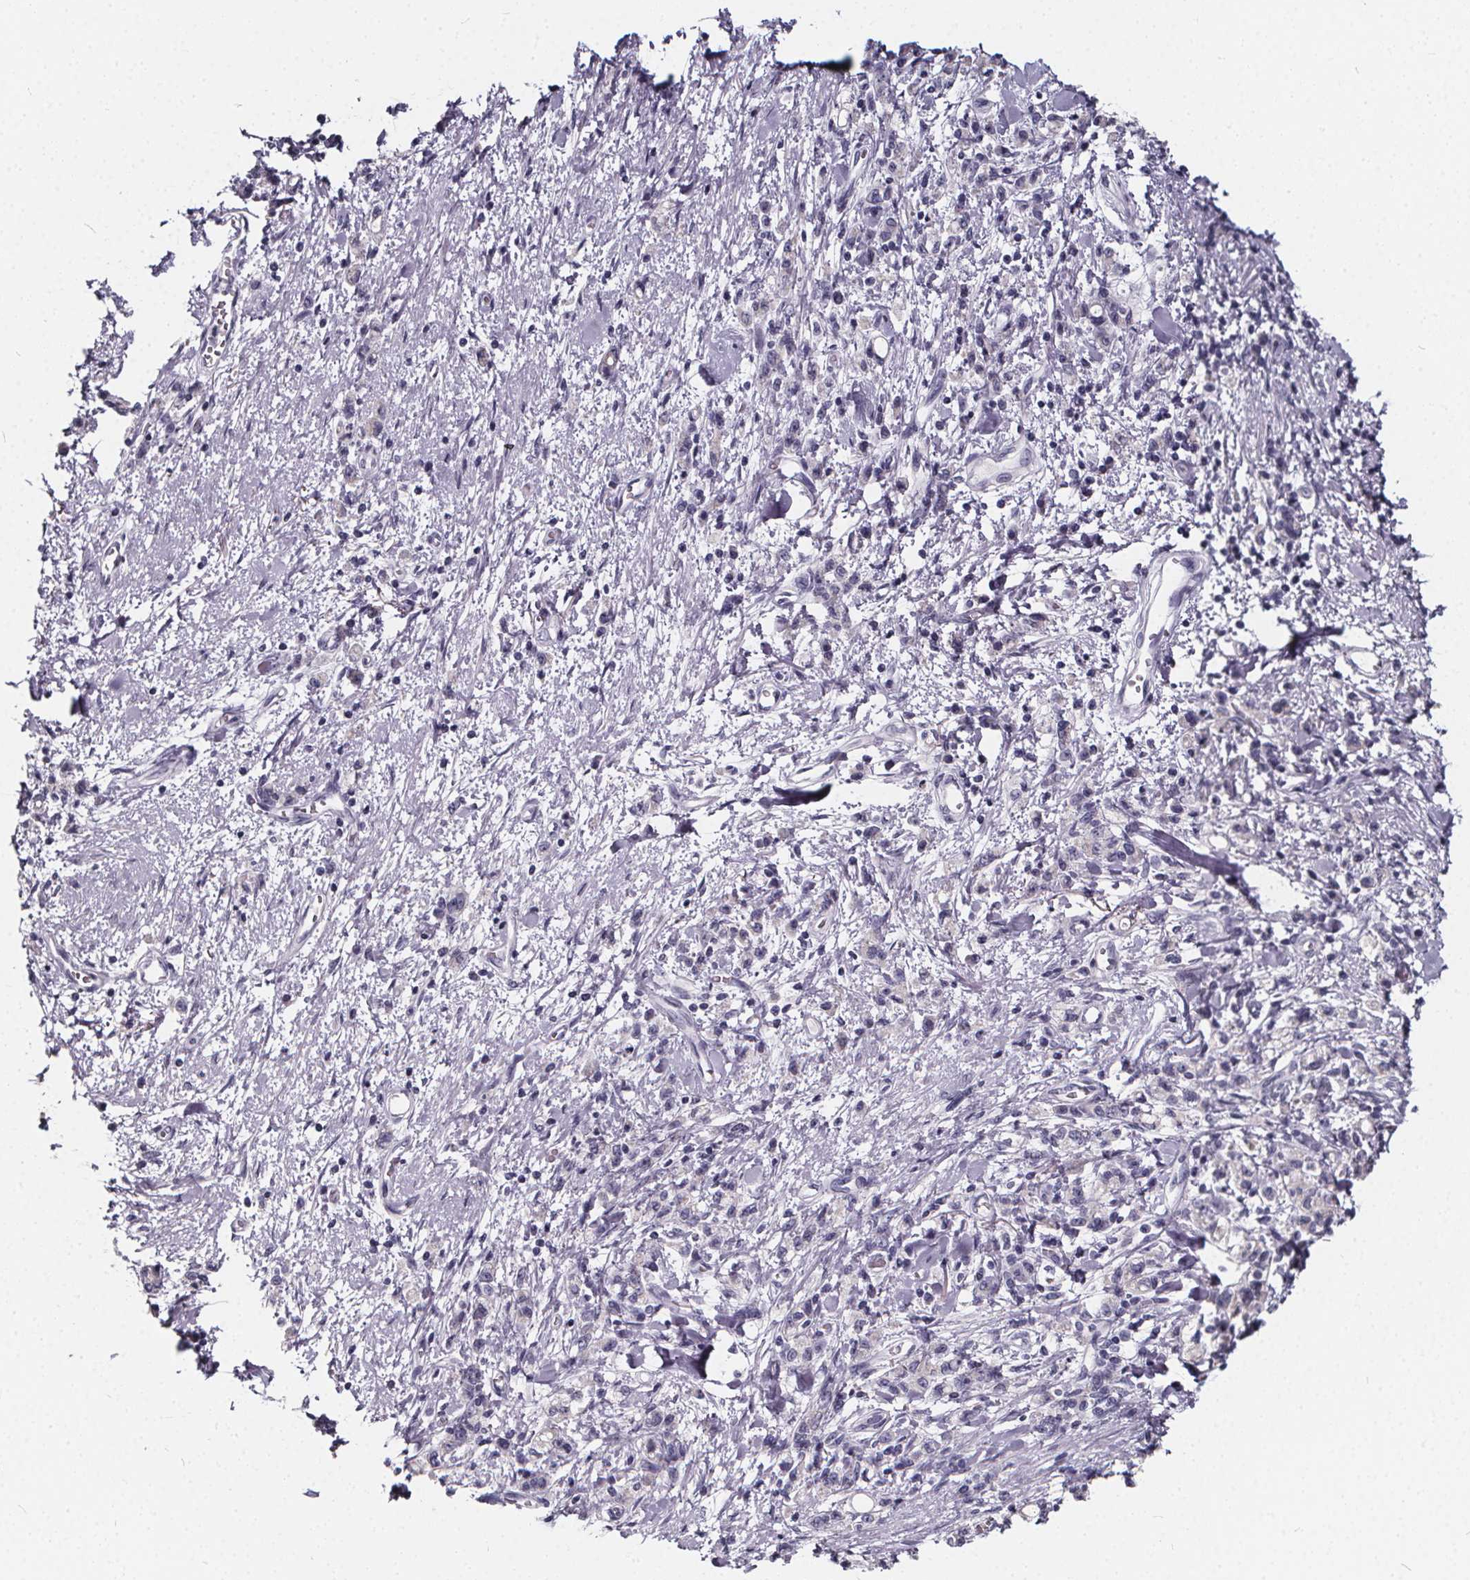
{"staining": {"intensity": "negative", "quantity": "none", "location": "none"}, "tissue": "stomach cancer", "cell_type": "Tumor cells", "image_type": "cancer", "snomed": [{"axis": "morphology", "description": "Adenocarcinoma, NOS"}, {"axis": "topography", "description": "Stomach"}], "caption": "Immunohistochemistry (IHC) of human stomach adenocarcinoma demonstrates no expression in tumor cells. (Stains: DAB (3,3'-diaminobenzidine) IHC with hematoxylin counter stain, Microscopy: brightfield microscopy at high magnification).", "gene": "SPEF2", "patient": {"sex": "male", "age": 77}}